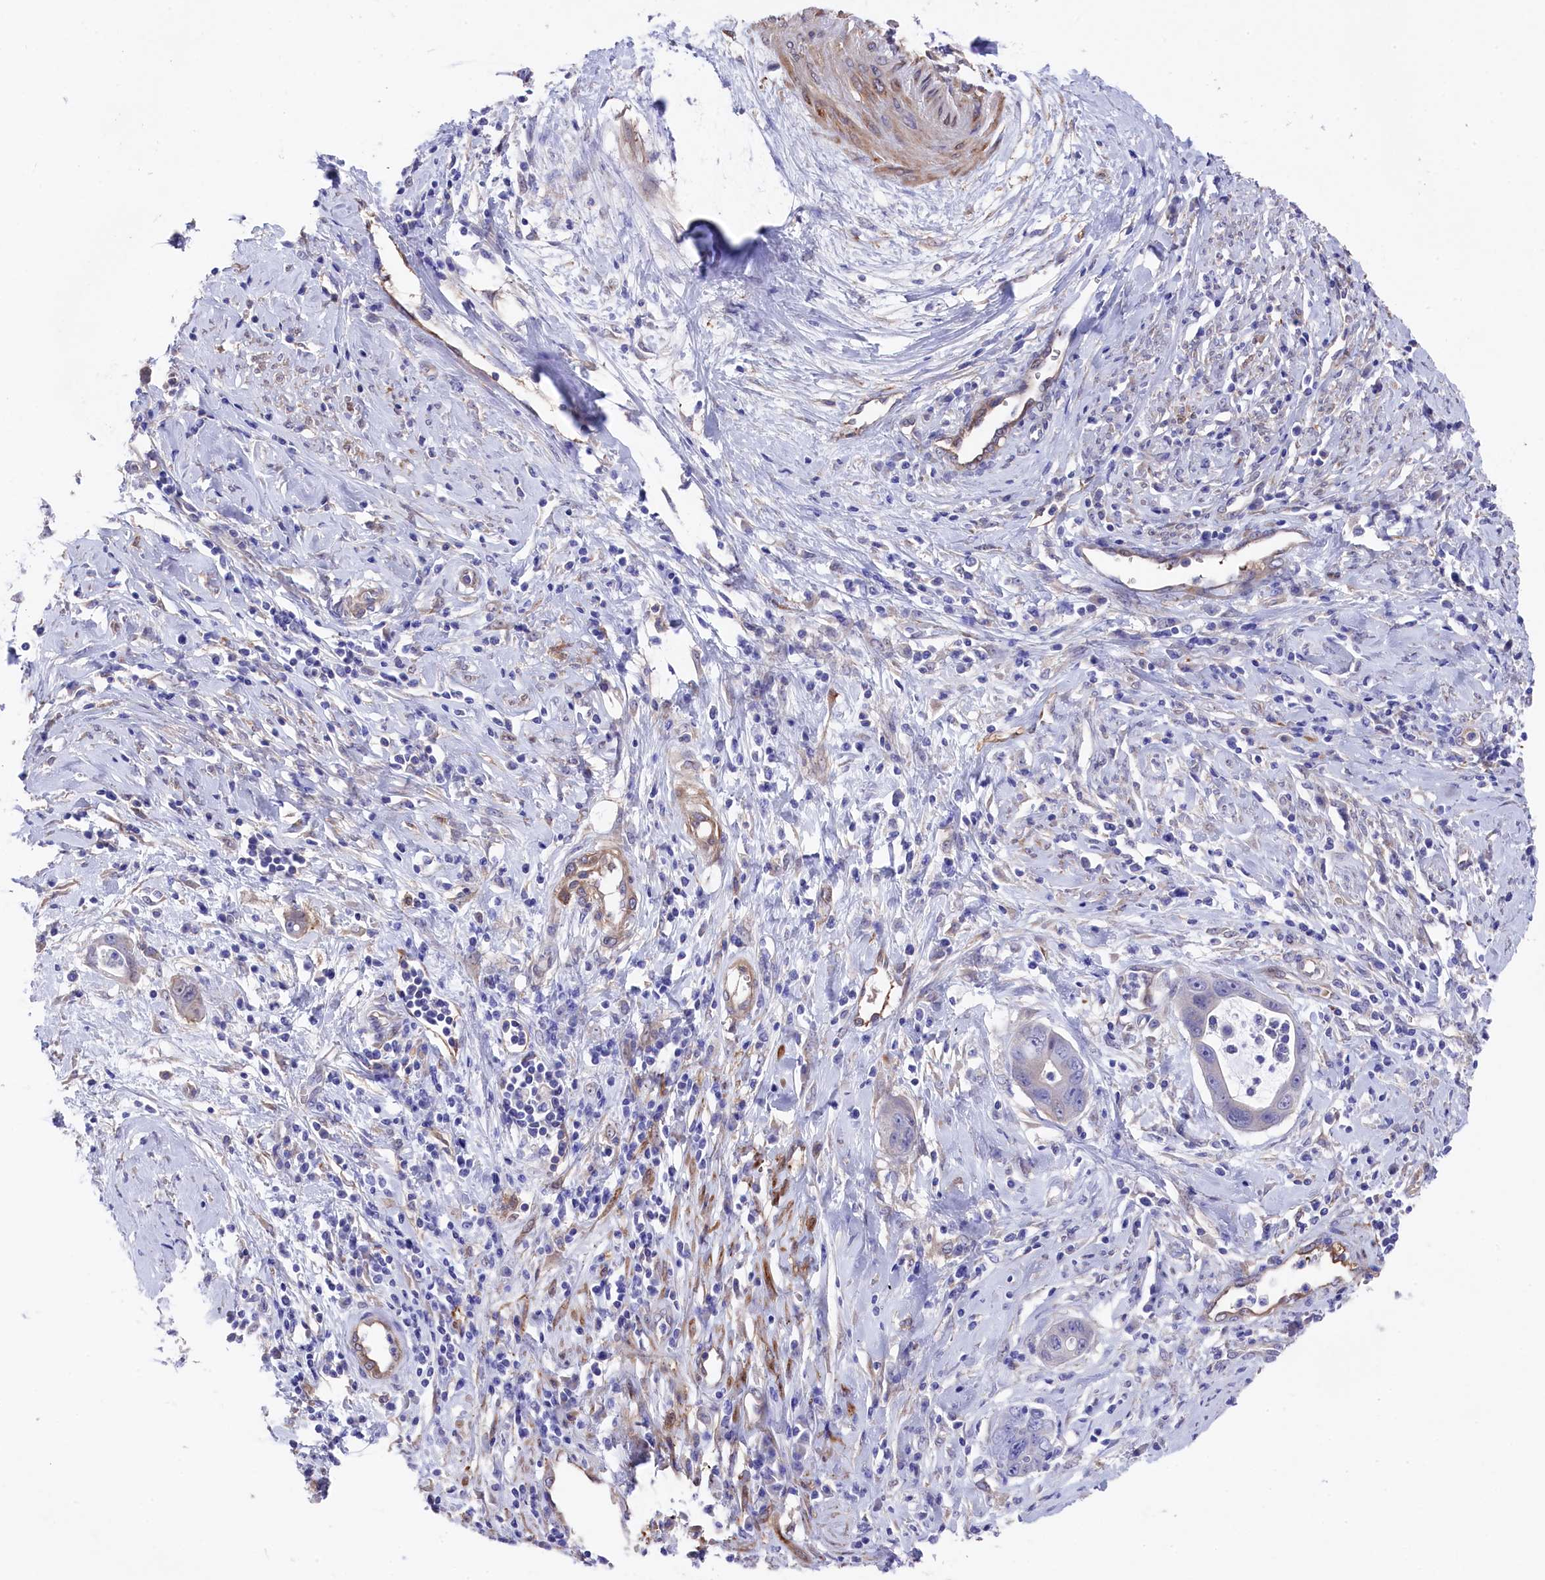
{"staining": {"intensity": "moderate", "quantity": "<25%", "location": "cytoplasmic/membranous"}, "tissue": "cervical cancer", "cell_type": "Tumor cells", "image_type": "cancer", "snomed": [{"axis": "morphology", "description": "Adenocarcinoma, NOS"}, {"axis": "topography", "description": "Cervix"}], "caption": "A brown stain shows moderate cytoplasmic/membranous staining of a protein in adenocarcinoma (cervical) tumor cells. The protein of interest is stained brown, and the nuclei are stained in blue (DAB IHC with brightfield microscopy, high magnification).", "gene": "LHFPL4", "patient": {"sex": "female", "age": 44}}